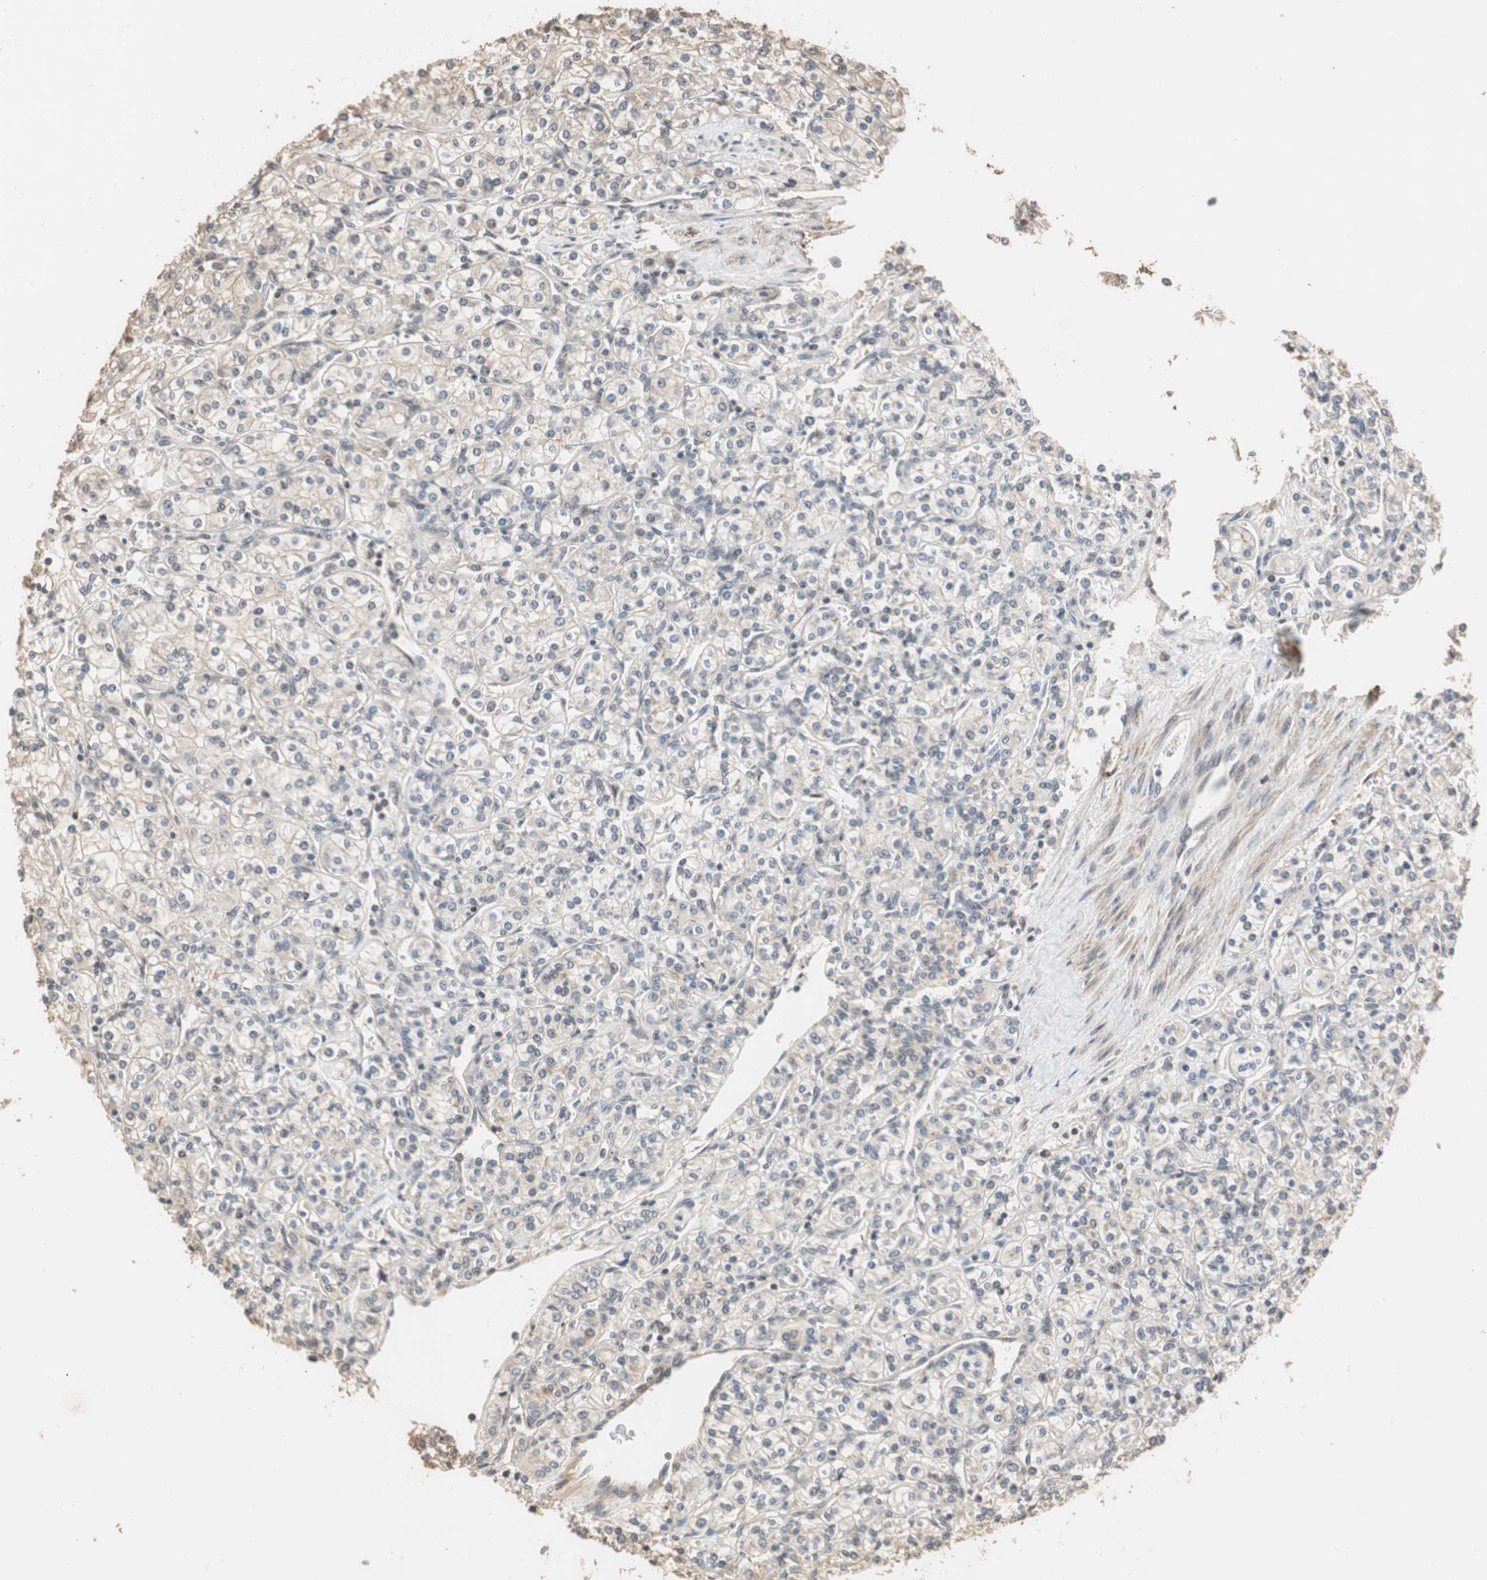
{"staining": {"intensity": "weak", "quantity": "<25%", "location": "cytoplasmic/membranous"}, "tissue": "renal cancer", "cell_type": "Tumor cells", "image_type": "cancer", "snomed": [{"axis": "morphology", "description": "Adenocarcinoma, NOS"}, {"axis": "topography", "description": "Kidney"}], "caption": "Adenocarcinoma (renal) was stained to show a protein in brown. There is no significant expression in tumor cells.", "gene": "CDC5L", "patient": {"sex": "male", "age": 77}}